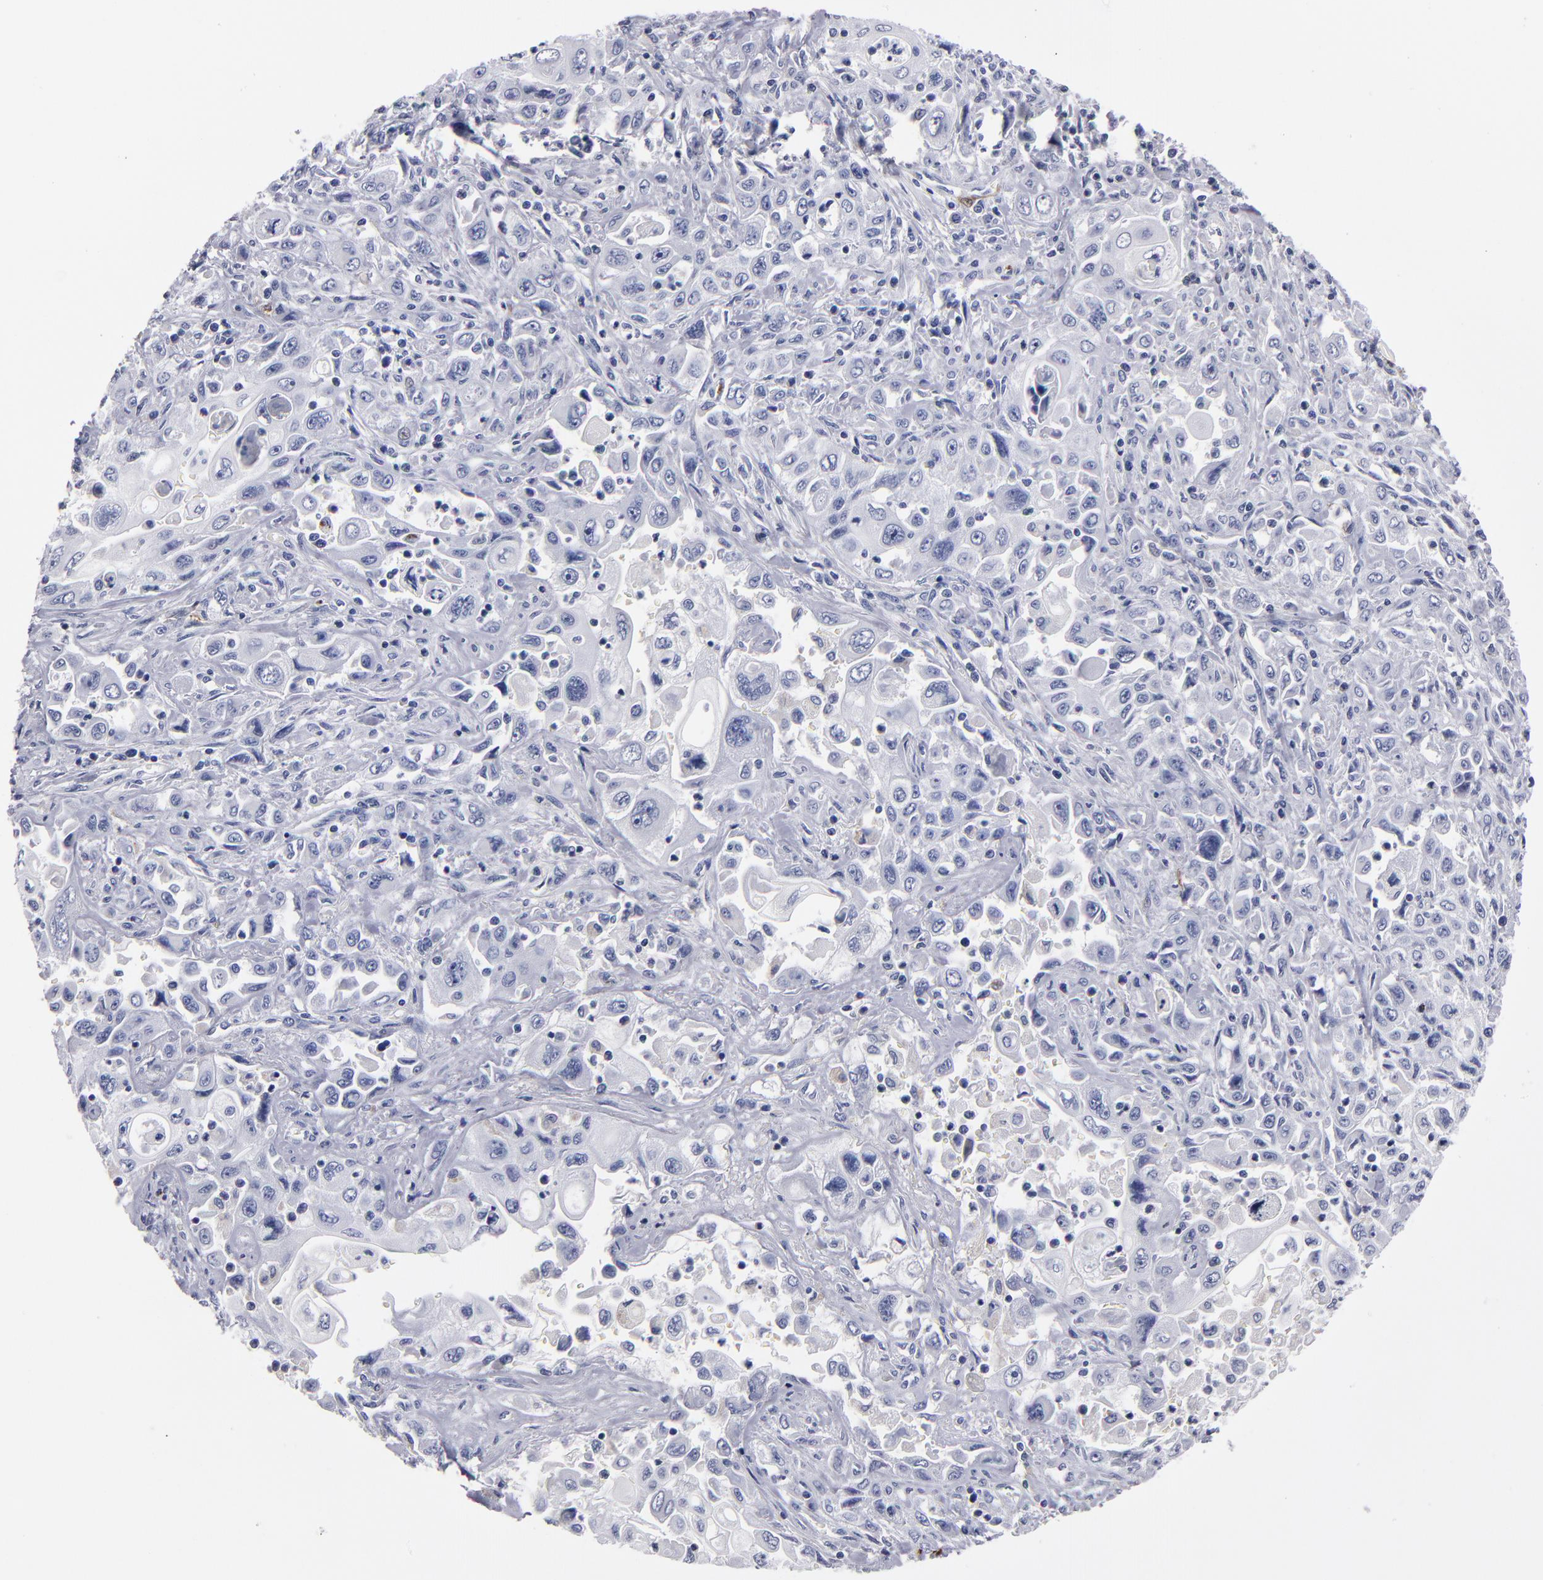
{"staining": {"intensity": "negative", "quantity": "none", "location": "none"}, "tissue": "pancreatic cancer", "cell_type": "Tumor cells", "image_type": "cancer", "snomed": [{"axis": "morphology", "description": "Adenocarcinoma, NOS"}, {"axis": "topography", "description": "Pancreas"}], "caption": "Human pancreatic adenocarcinoma stained for a protein using IHC demonstrates no staining in tumor cells.", "gene": "FABP4", "patient": {"sex": "male", "age": 70}}